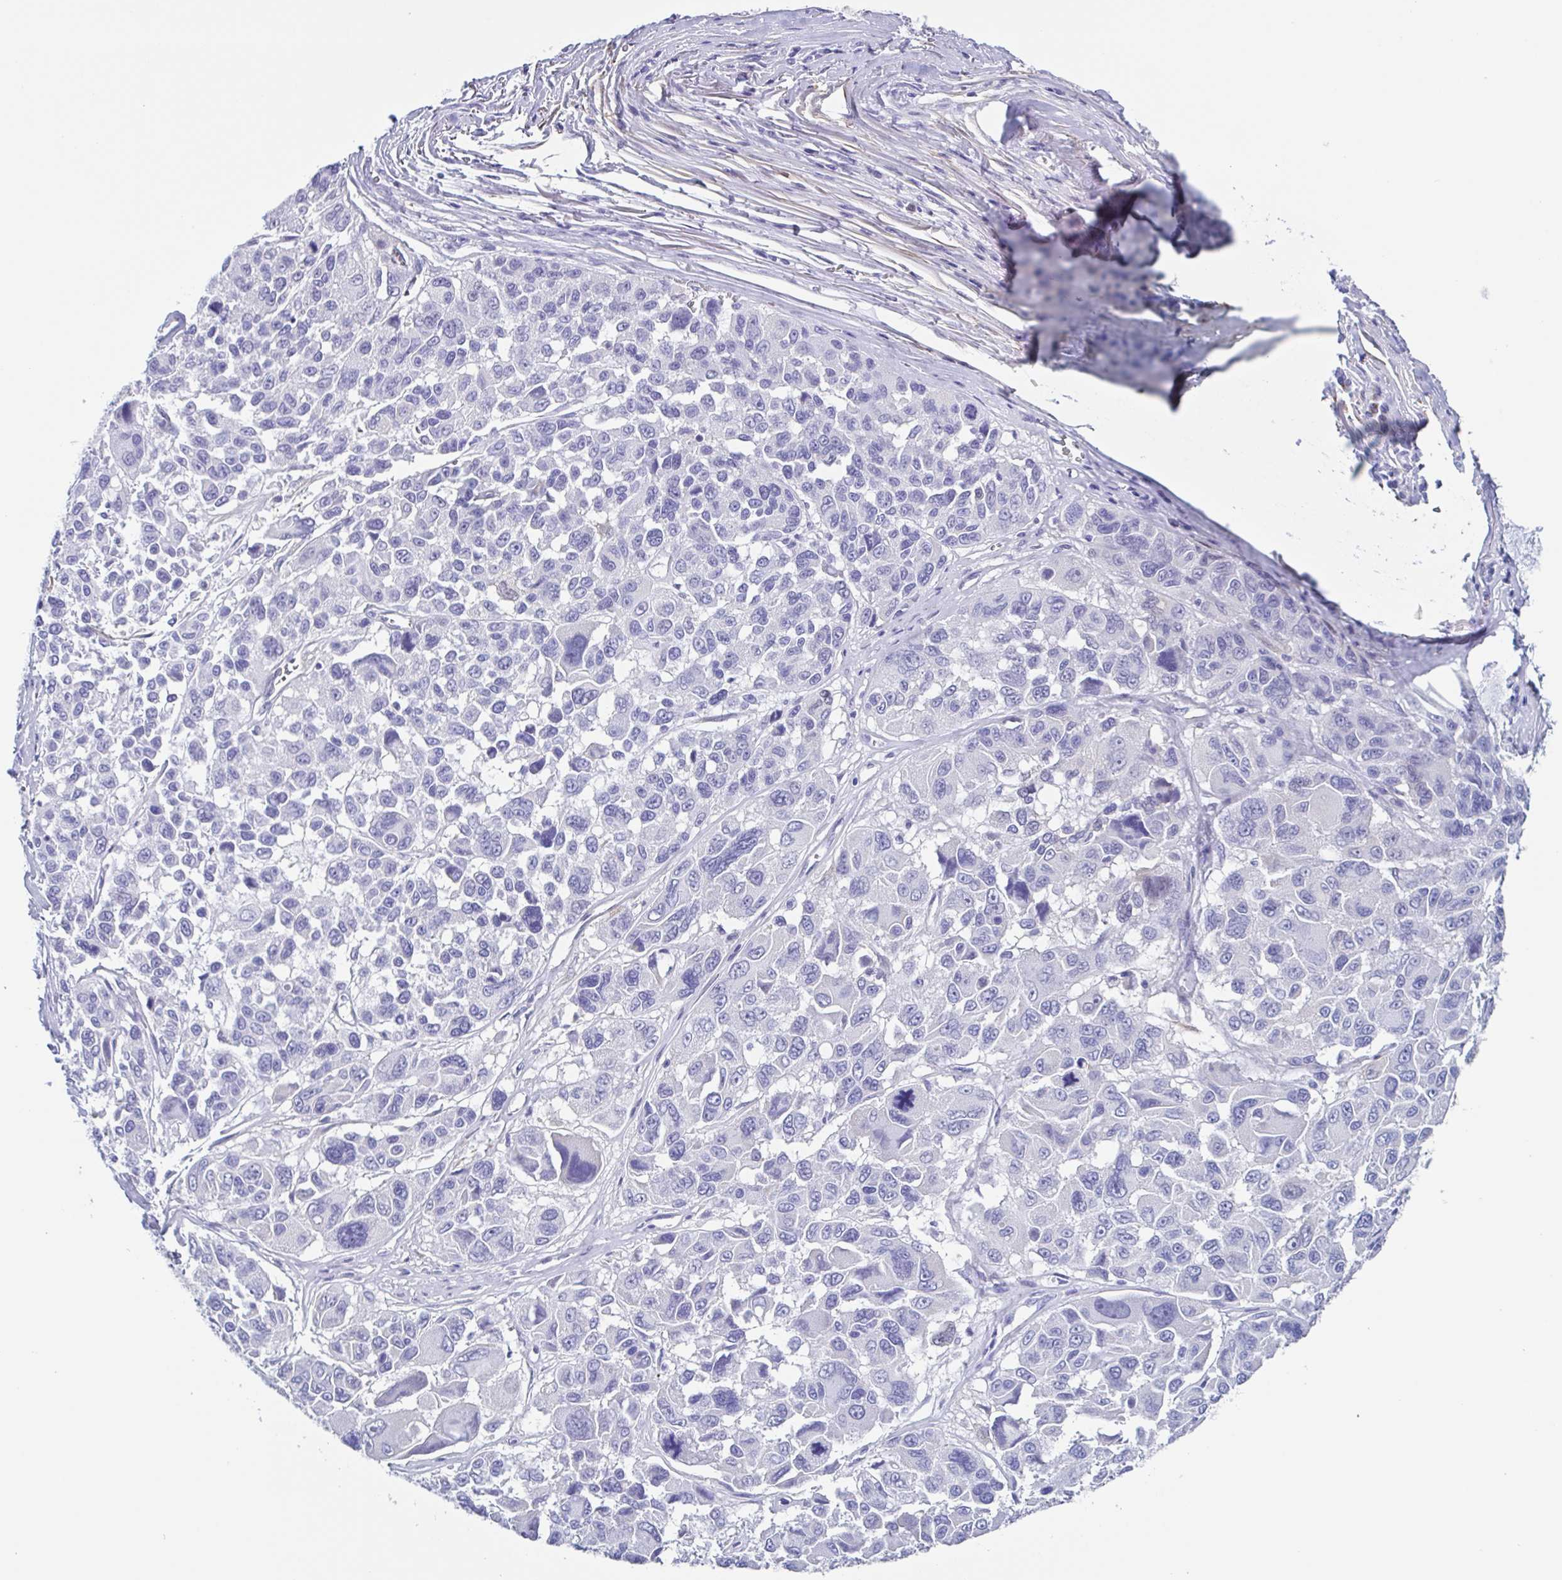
{"staining": {"intensity": "negative", "quantity": "none", "location": "none"}, "tissue": "melanoma", "cell_type": "Tumor cells", "image_type": "cancer", "snomed": [{"axis": "morphology", "description": "Malignant melanoma, NOS"}, {"axis": "topography", "description": "Skin"}], "caption": "Tumor cells are negative for brown protein staining in malignant melanoma. Brightfield microscopy of immunohistochemistry stained with DAB (brown) and hematoxylin (blue), captured at high magnification.", "gene": "PBOV1", "patient": {"sex": "female", "age": 66}}